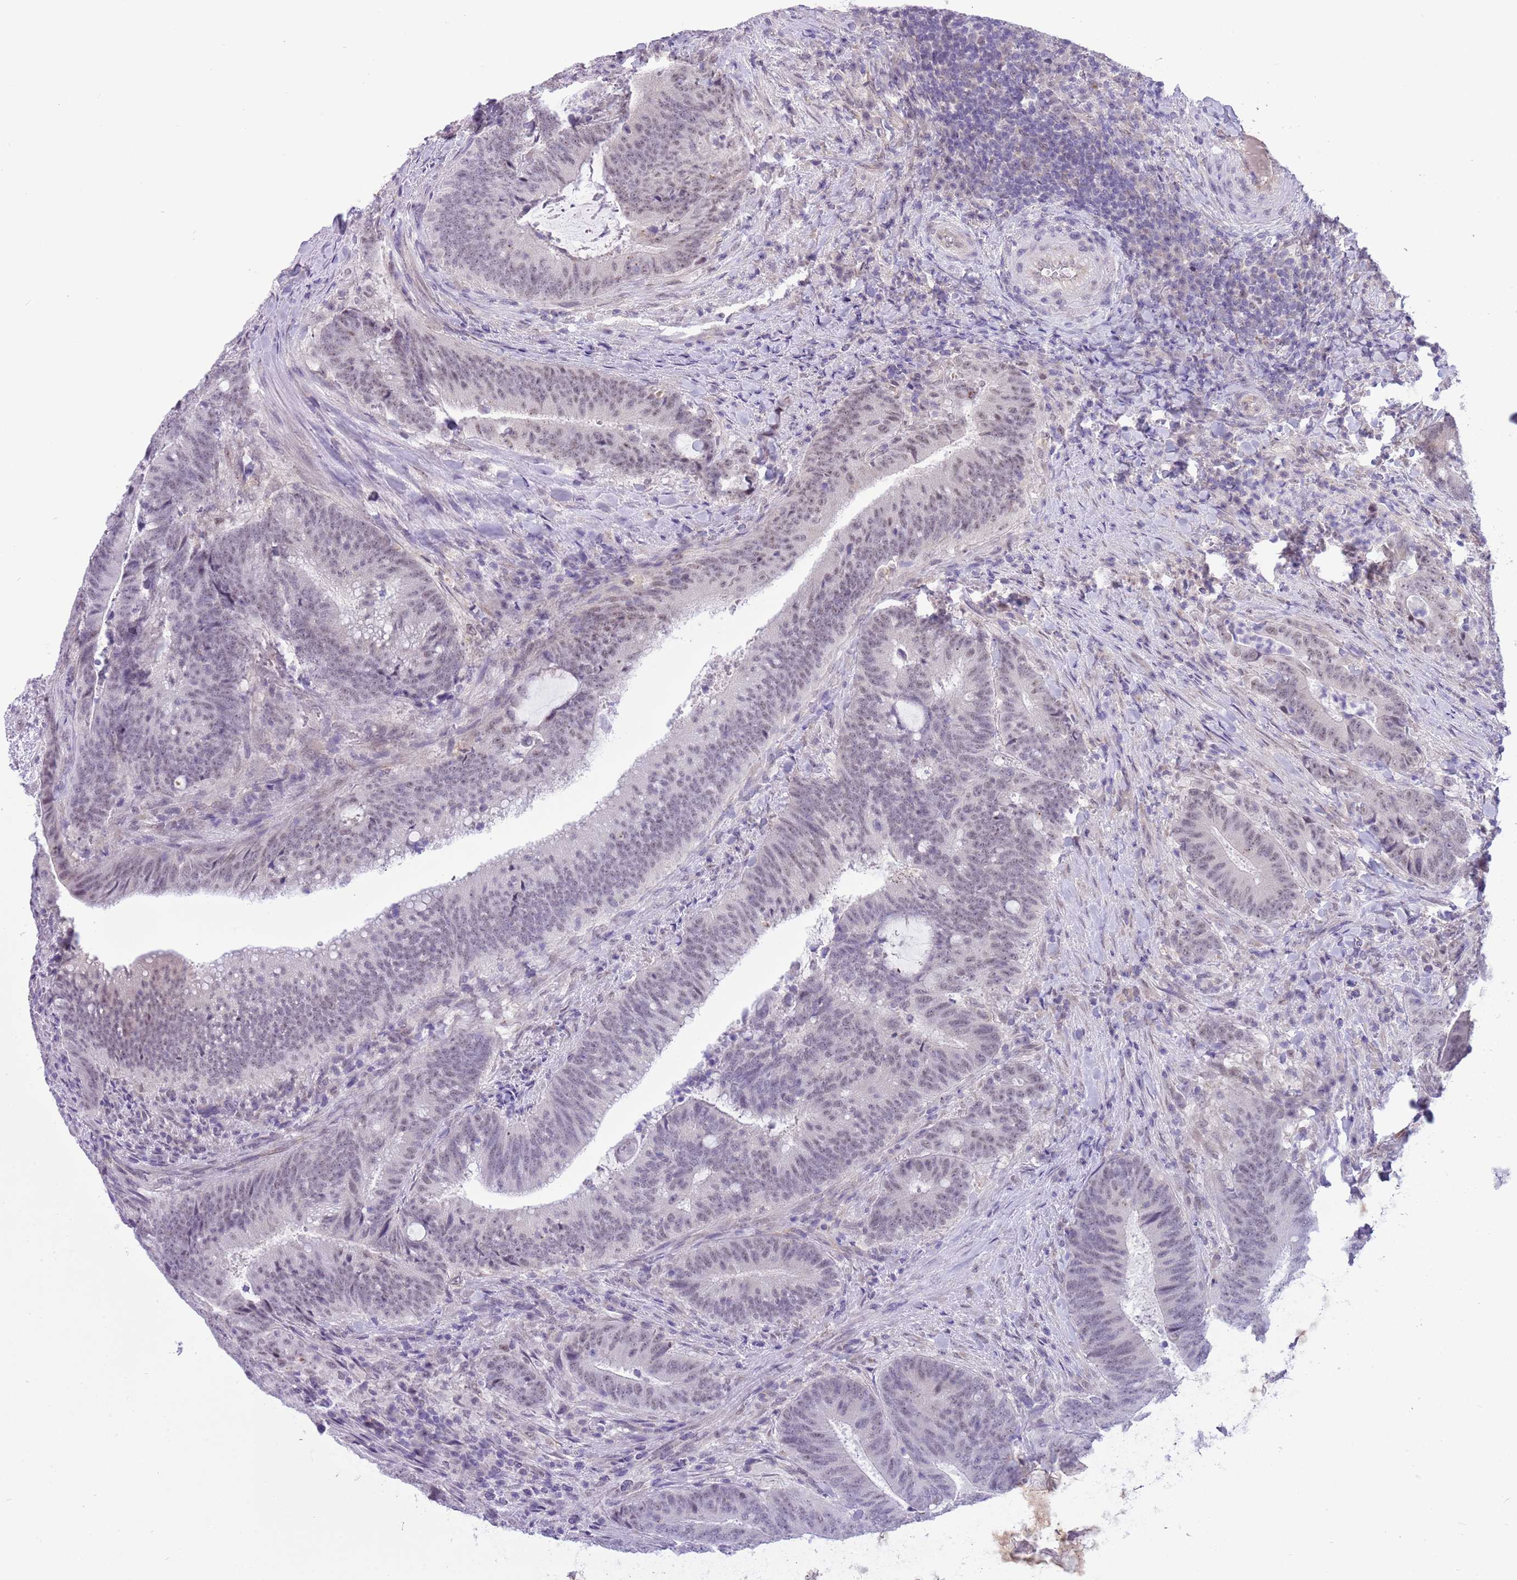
{"staining": {"intensity": "weak", "quantity": "<25%", "location": "nuclear"}, "tissue": "colorectal cancer", "cell_type": "Tumor cells", "image_type": "cancer", "snomed": [{"axis": "morphology", "description": "Adenocarcinoma, NOS"}, {"axis": "topography", "description": "Colon"}], "caption": "DAB immunohistochemical staining of colorectal adenocarcinoma reveals no significant staining in tumor cells. The staining is performed using DAB brown chromogen with nuclei counter-stained in using hematoxylin.", "gene": "FAM120C", "patient": {"sex": "female", "age": 43}}